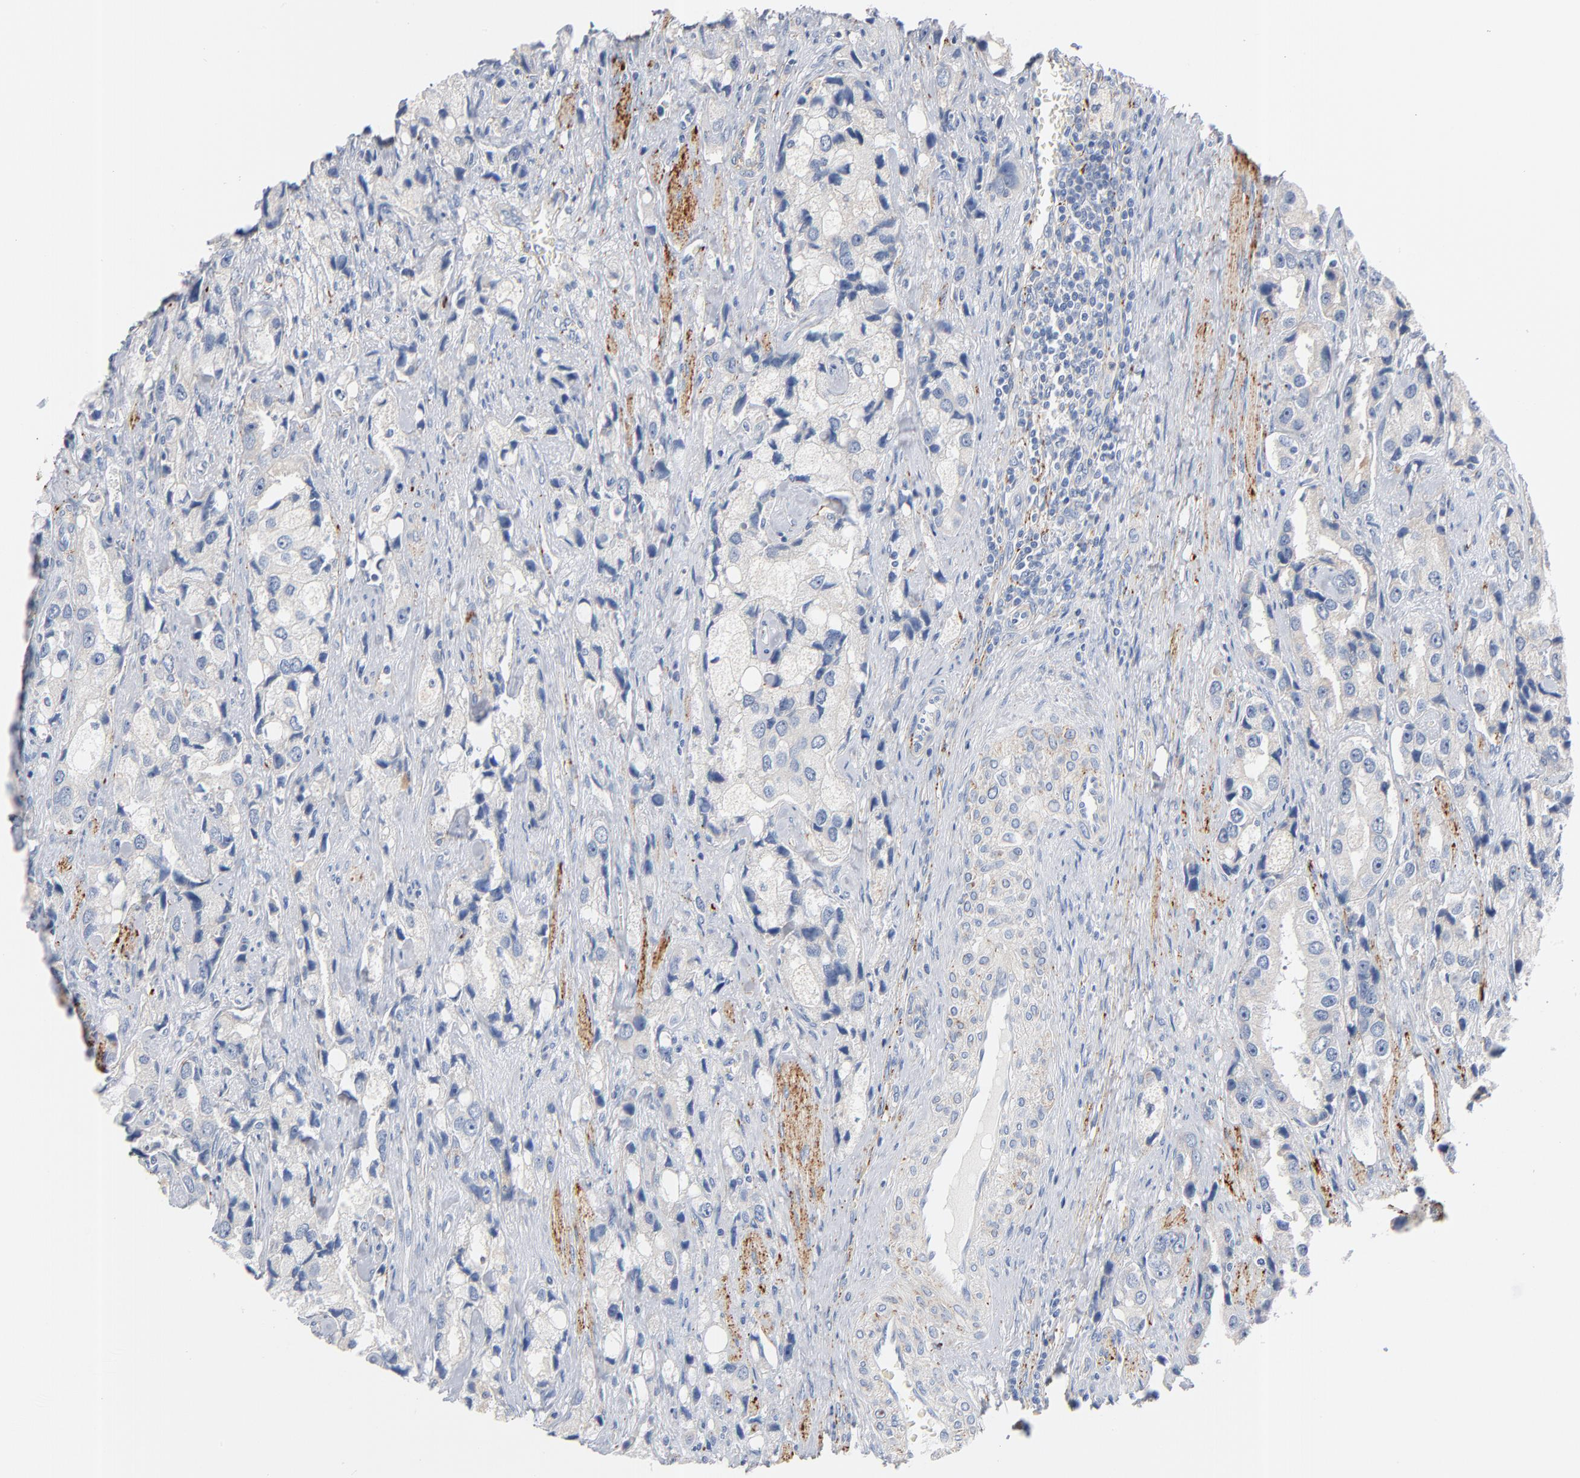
{"staining": {"intensity": "negative", "quantity": "none", "location": "none"}, "tissue": "prostate cancer", "cell_type": "Tumor cells", "image_type": "cancer", "snomed": [{"axis": "morphology", "description": "Adenocarcinoma, High grade"}, {"axis": "topography", "description": "Prostate"}], "caption": "Prostate adenocarcinoma (high-grade) was stained to show a protein in brown. There is no significant staining in tumor cells.", "gene": "IFT43", "patient": {"sex": "male", "age": 63}}